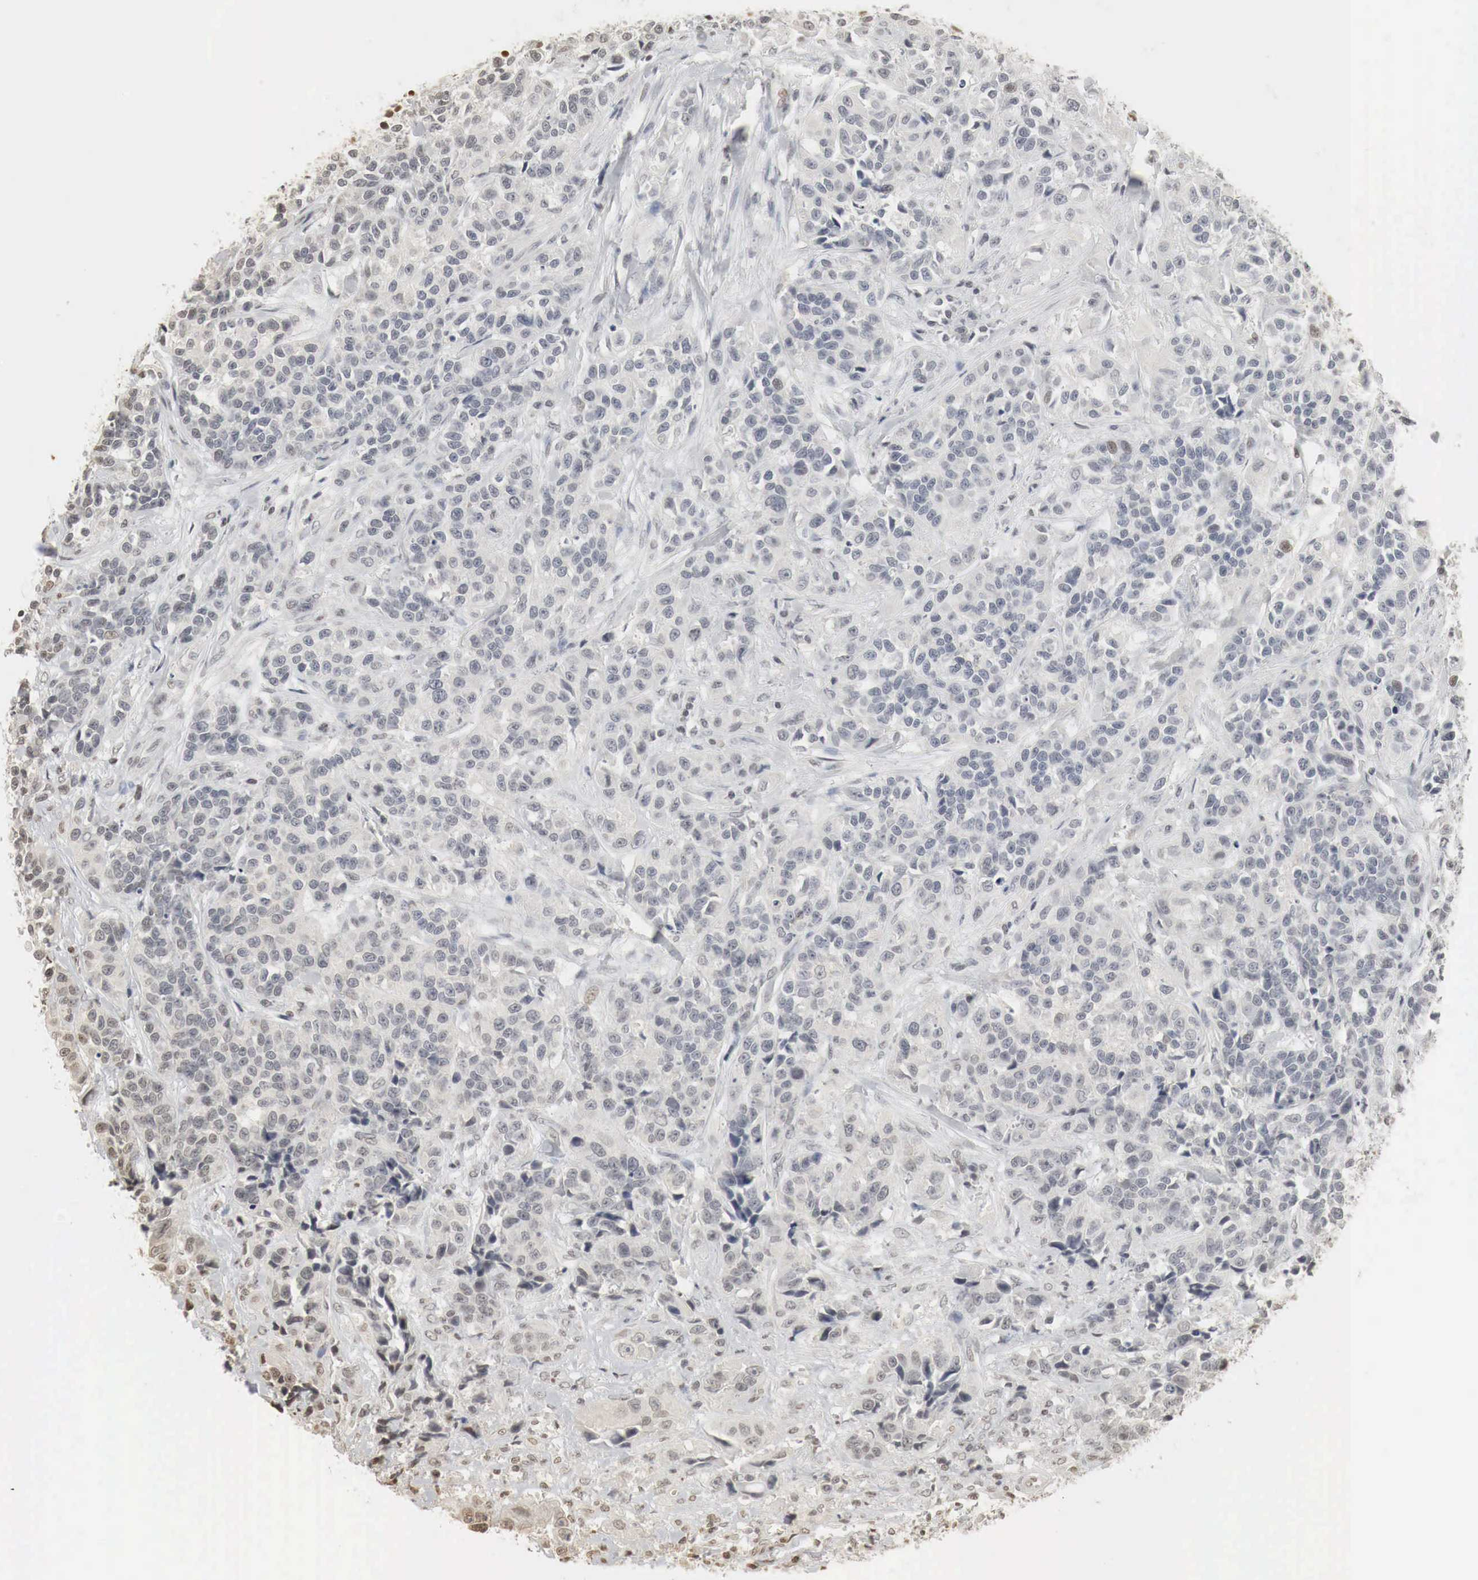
{"staining": {"intensity": "weak", "quantity": "<25%", "location": "nuclear"}, "tissue": "urothelial cancer", "cell_type": "Tumor cells", "image_type": "cancer", "snomed": [{"axis": "morphology", "description": "Urothelial carcinoma, High grade"}, {"axis": "topography", "description": "Urinary bladder"}], "caption": "DAB (3,3'-diaminobenzidine) immunohistochemical staining of human urothelial cancer displays no significant expression in tumor cells.", "gene": "ERBB4", "patient": {"sex": "female", "age": 81}}